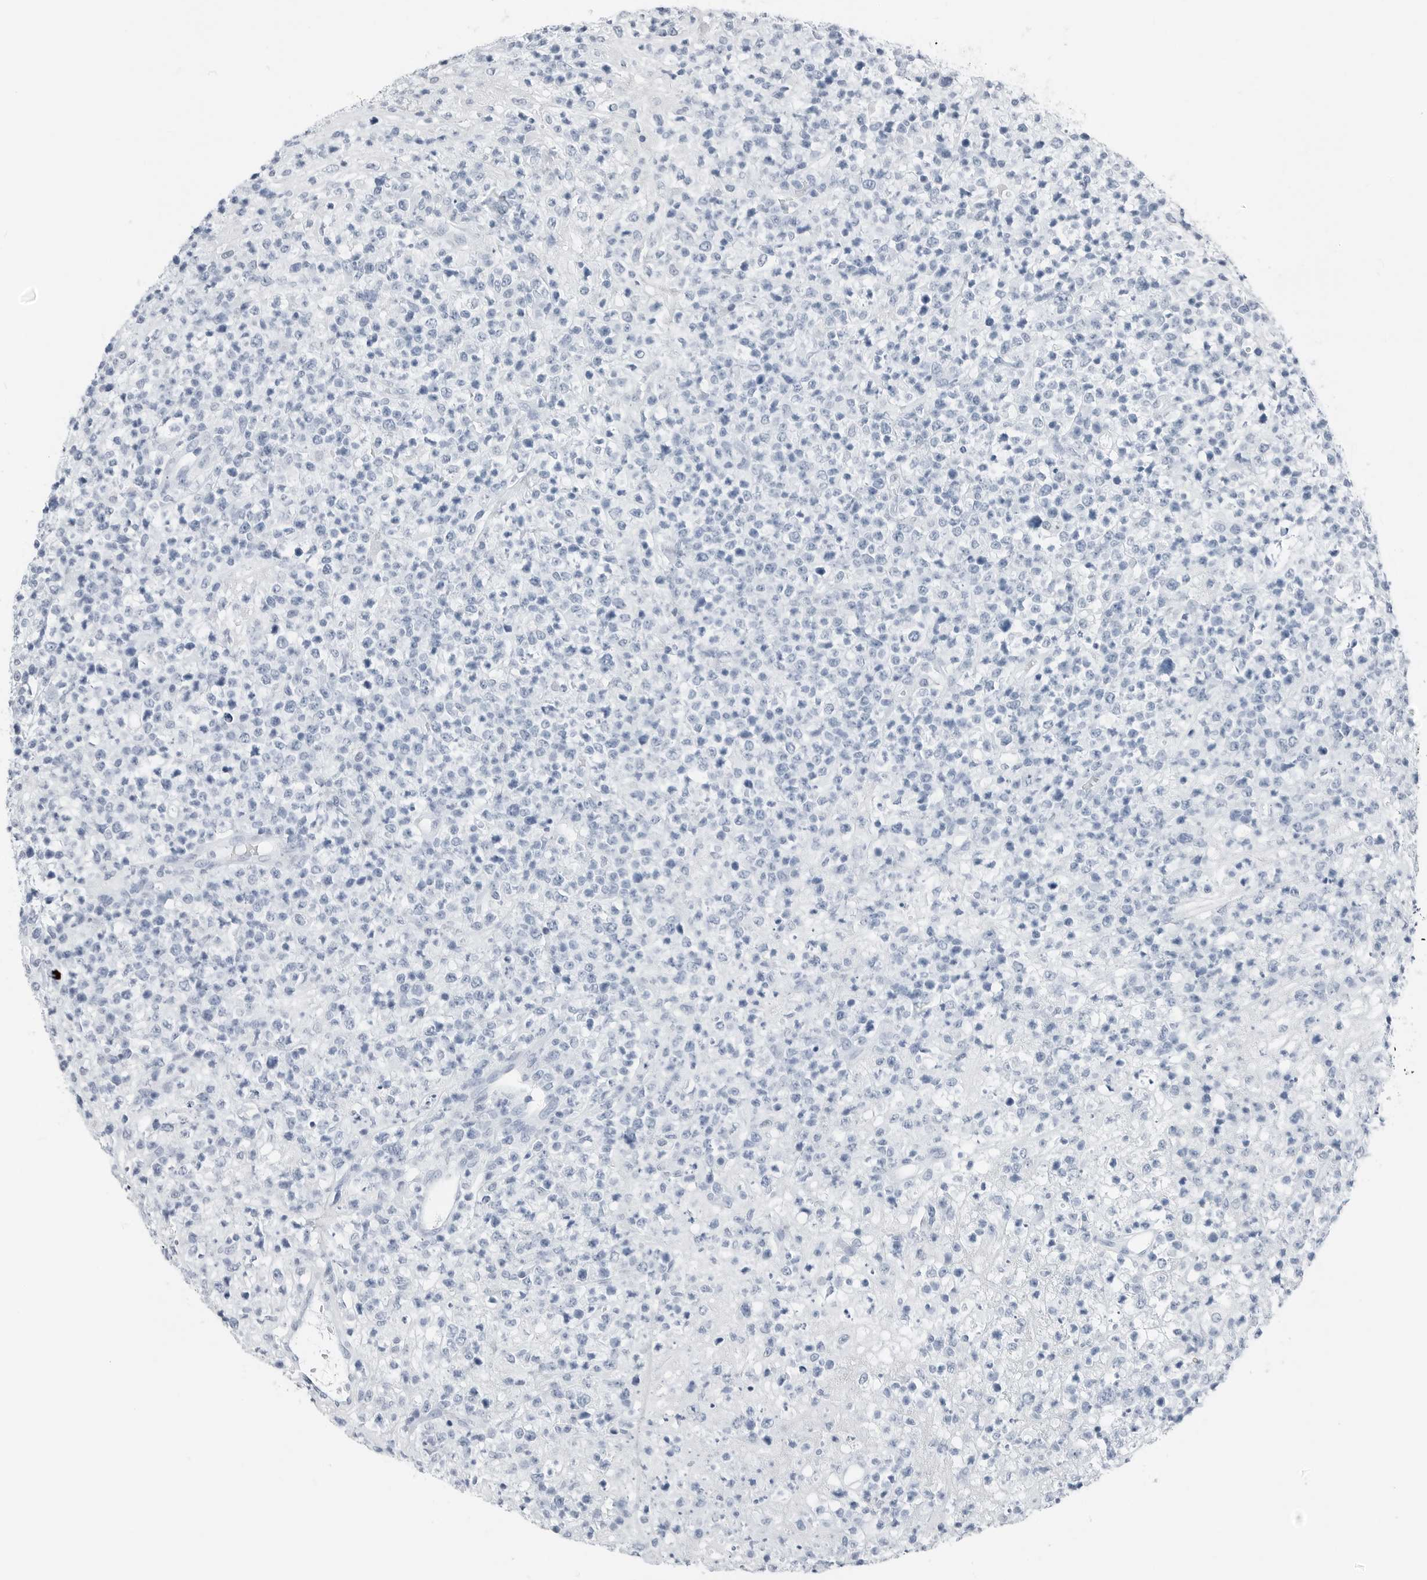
{"staining": {"intensity": "negative", "quantity": "none", "location": "none"}, "tissue": "lymphoma", "cell_type": "Tumor cells", "image_type": "cancer", "snomed": [{"axis": "morphology", "description": "Malignant lymphoma, non-Hodgkin's type, High grade"}, {"axis": "topography", "description": "Colon"}], "caption": "A high-resolution photomicrograph shows immunohistochemistry (IHC) staining of high-grade malignant lymphoma, non-Hodgkin's type, which reveals no significant expression in tumor cells. Nuclei are stained in blue.", "gene": "SLPI", "patient": {"sex": "female", "age": 53}}